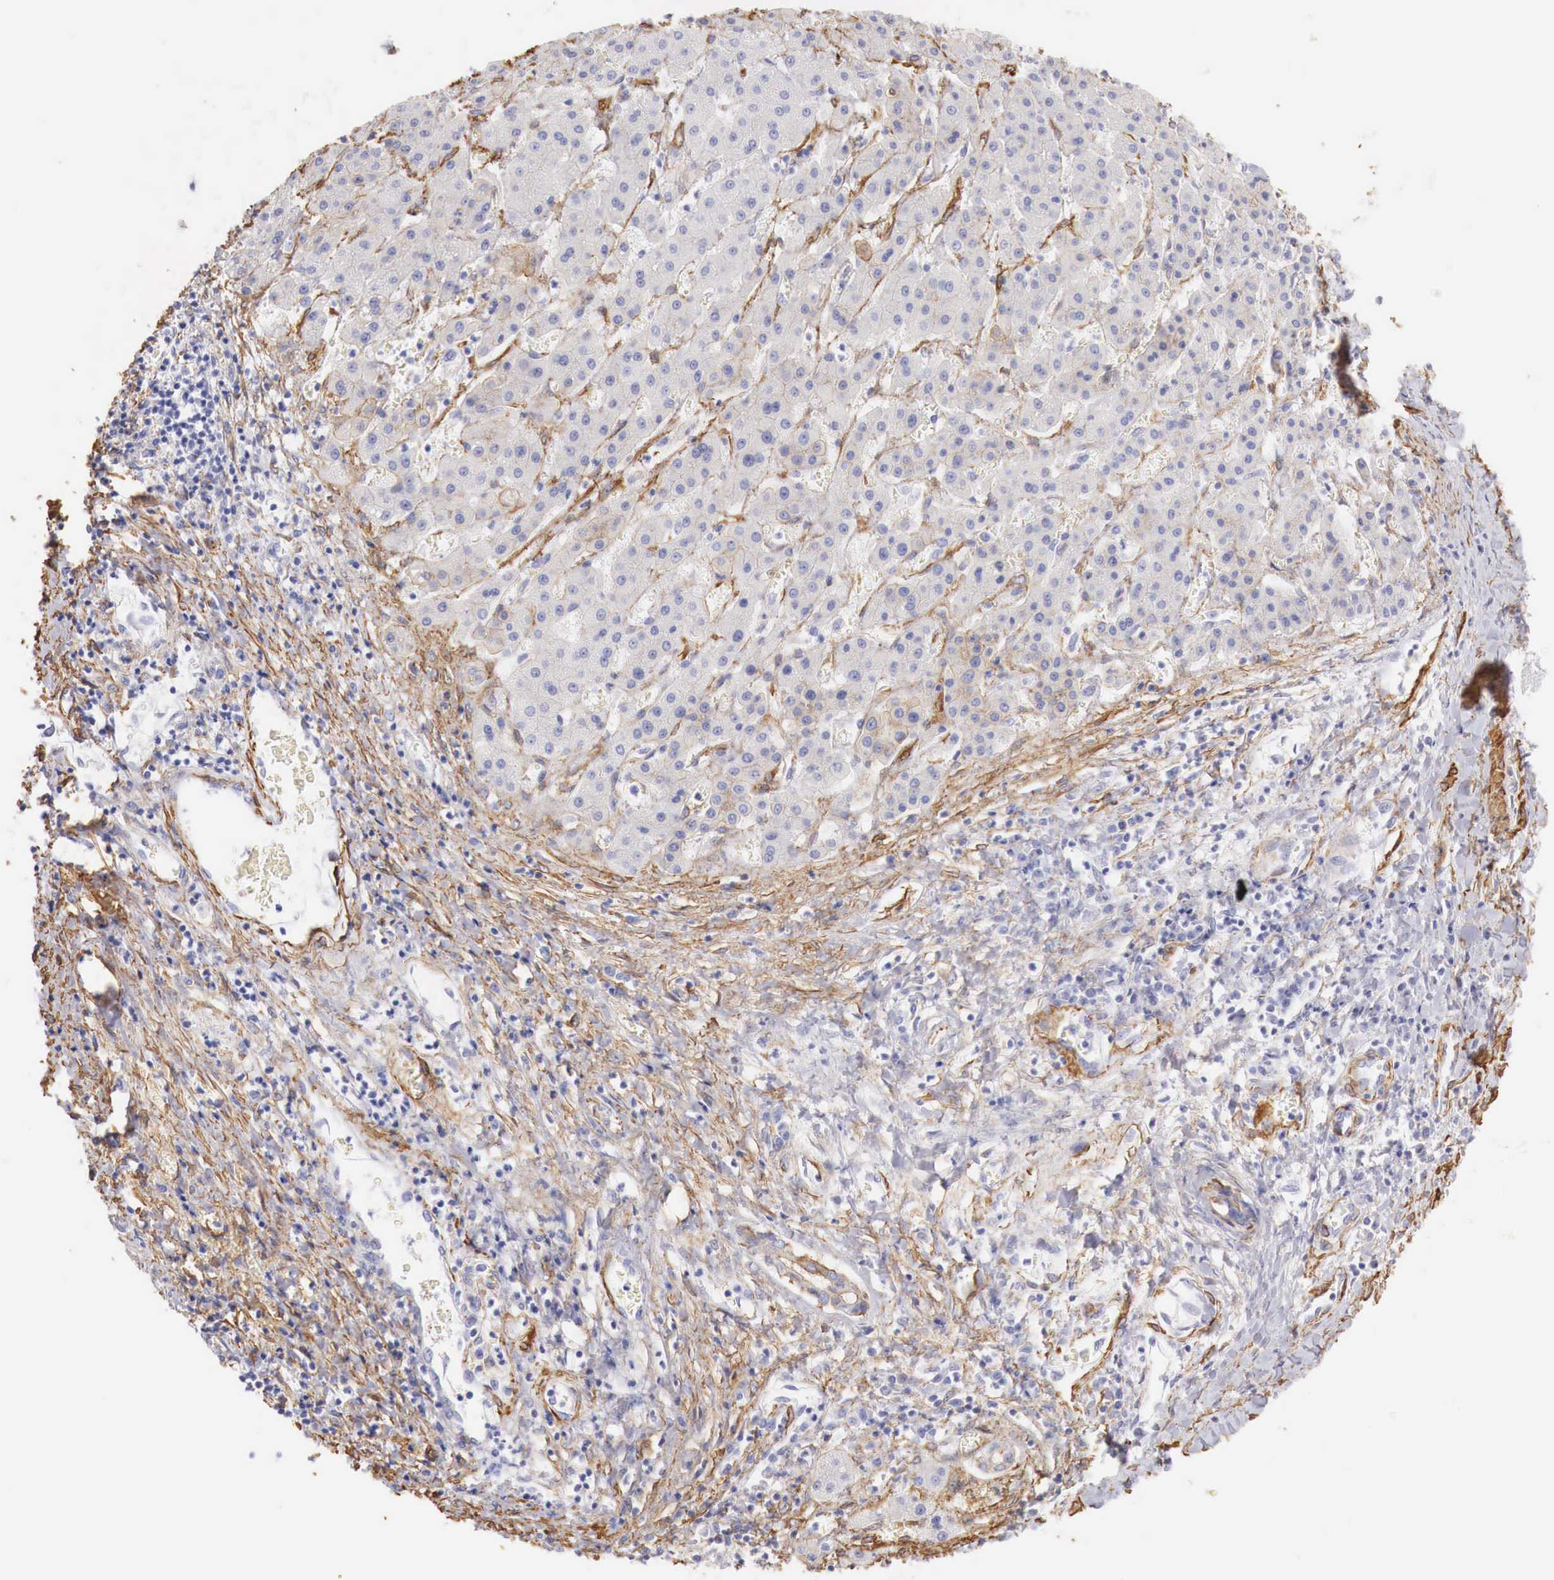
{"staining": {"intensity": "negative", "quantity": "none", "location": "none"}, "tissue": "liver cancer", "cell_type": "Tumor cells", "image_type": "cancer", "snomed": [{"axis": "morphology", "description": "Carcinoma, Hepatocellular, NOS"}, {"axis": "topography", "description": "Liver"}], "caption": "Human hepatocellular carcinoma (liver) stained for a protein using immunohistochemistry (IHC) shows no expression in tumor cells.", "gene": "TPM1", "patient": {"sex": "male", "age": 24}}